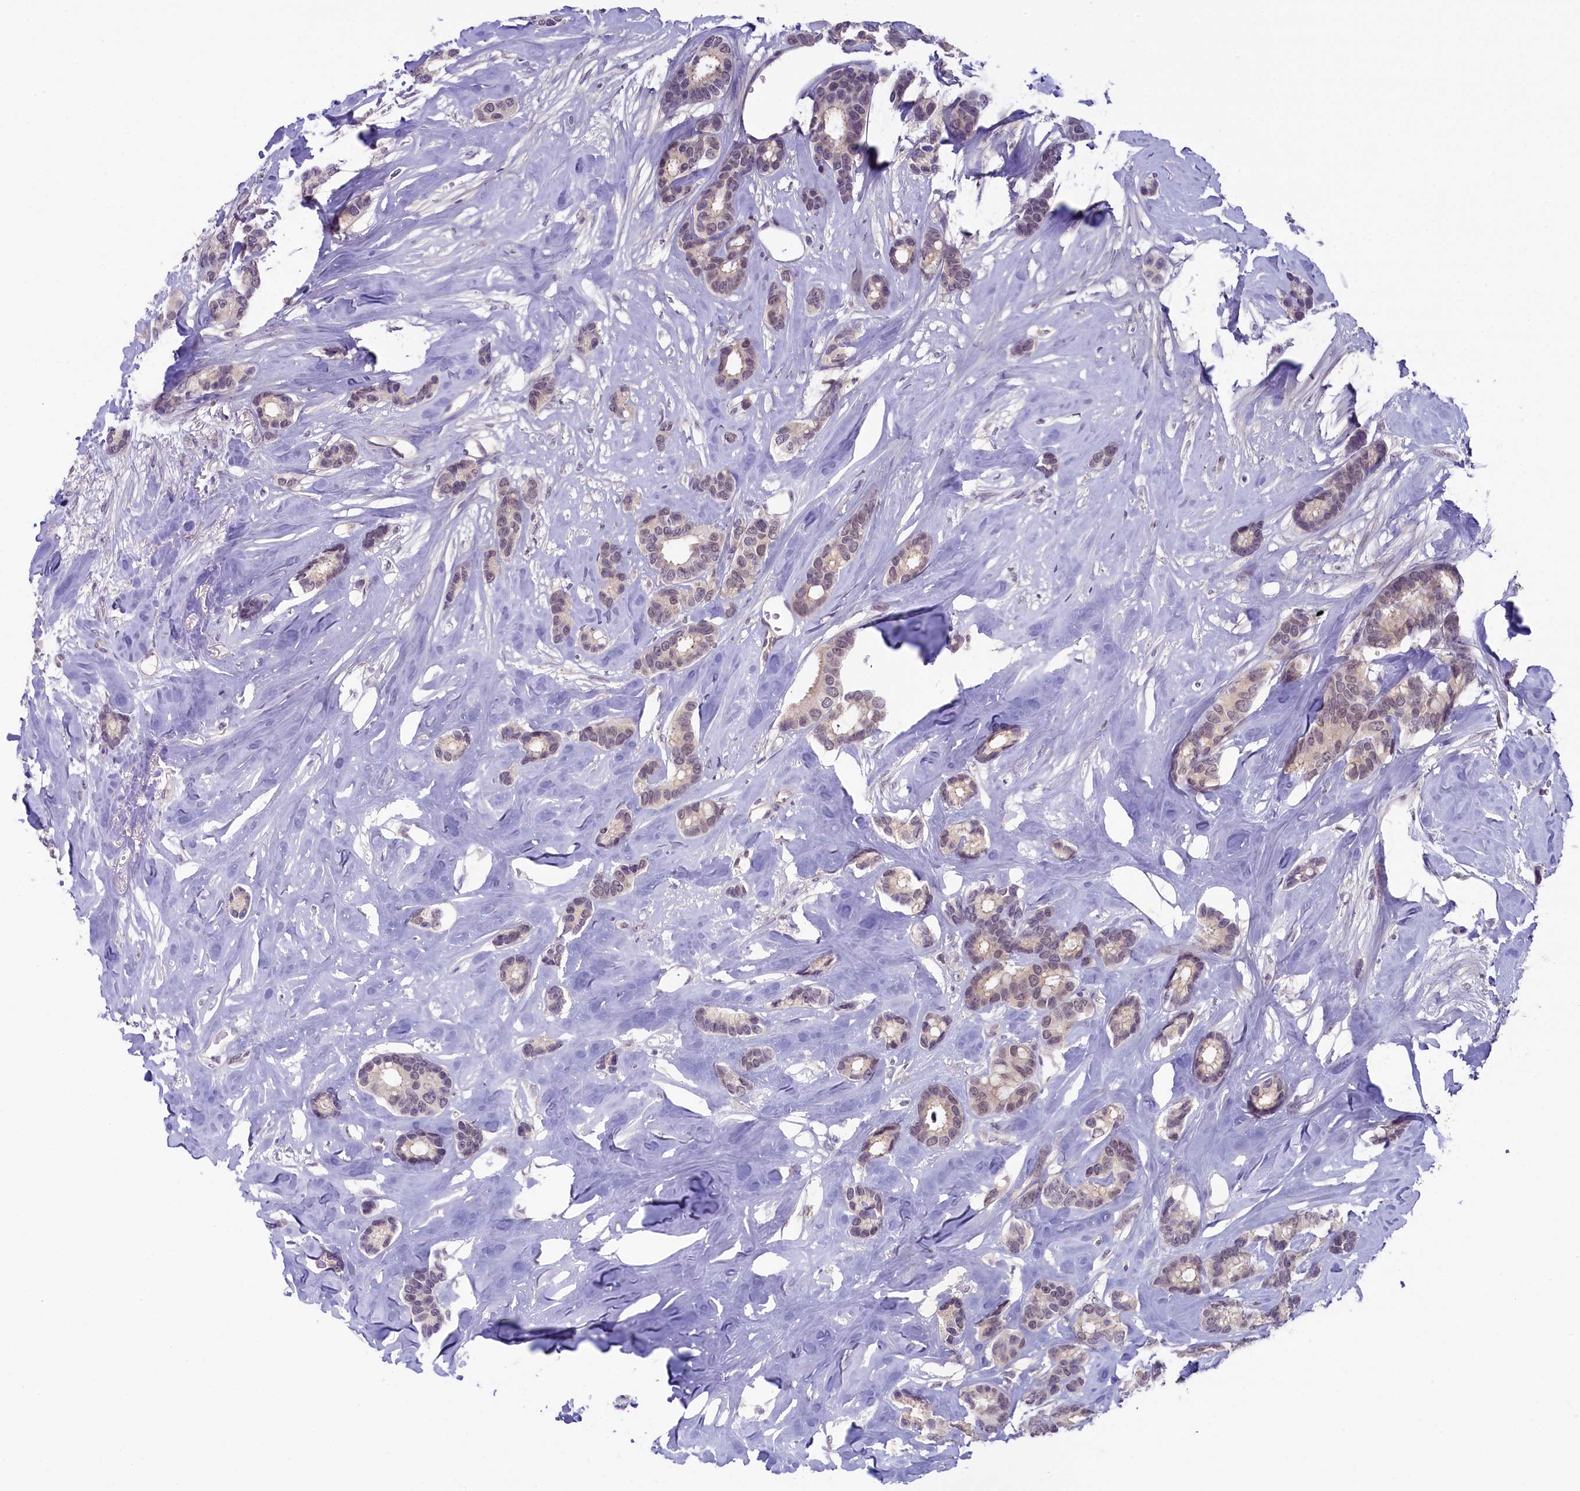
{"staining": {"intensity": "weak", "quantity": ">75%", "location": "nuclear"}, "tissue": "breast cancer", "cell_type": "Tumor cells", "image_type": "cancer", "snomed": [{"axis": "morphology", "description": "Duct carcinoma"}, {"axis": "topography", "description": "Breast"}], "caption": "A brown stain shows weak nuclear staining of a protein in human infiltrating ductal carcinoma (breast) tumor cells.", "gene": "CRAMP1", "patient": {"sex": "female", "age": 87}}